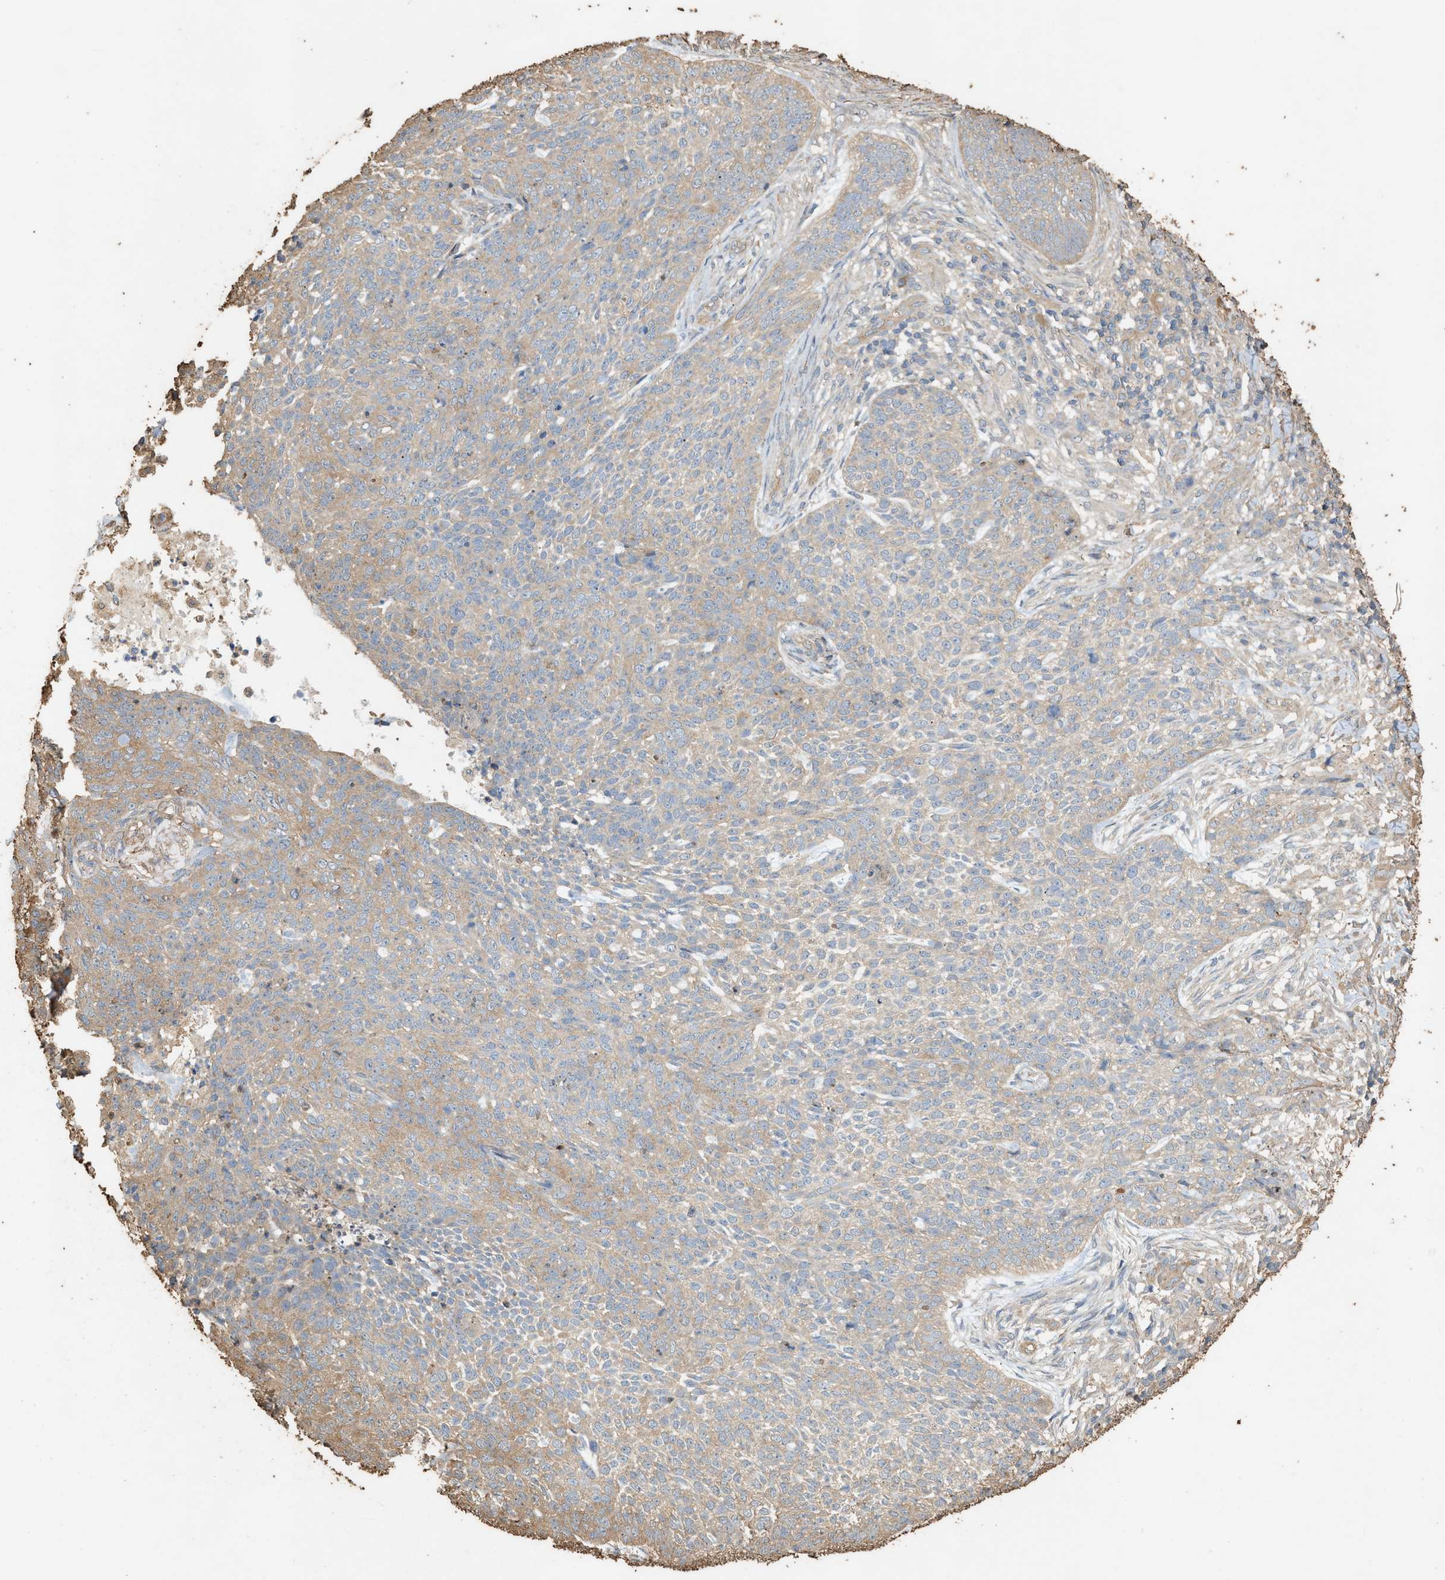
{"staining": {"intensity": "weak", "quantity": ">75%", "location": "cytoplasmic/membranous"}, "tissue": "skin cancer", "cell_type": "Tumor cells", "image_type": "cancer", "snomed": [{"axis": "morphology", "description": "Basal cell carcinoma"}, {"axis": "topography", "description": "Skin"}], "caption": "Basal cell carcinoma (skin) stained for a protein reveals weak cytoplasmic/membranous positivity in tumor cells. Immunohistochemistry stains the protein in brown and the nuclei are stained blue.", "gene": "DCAF7", "patient": {"sex": "female", "age": 64}}